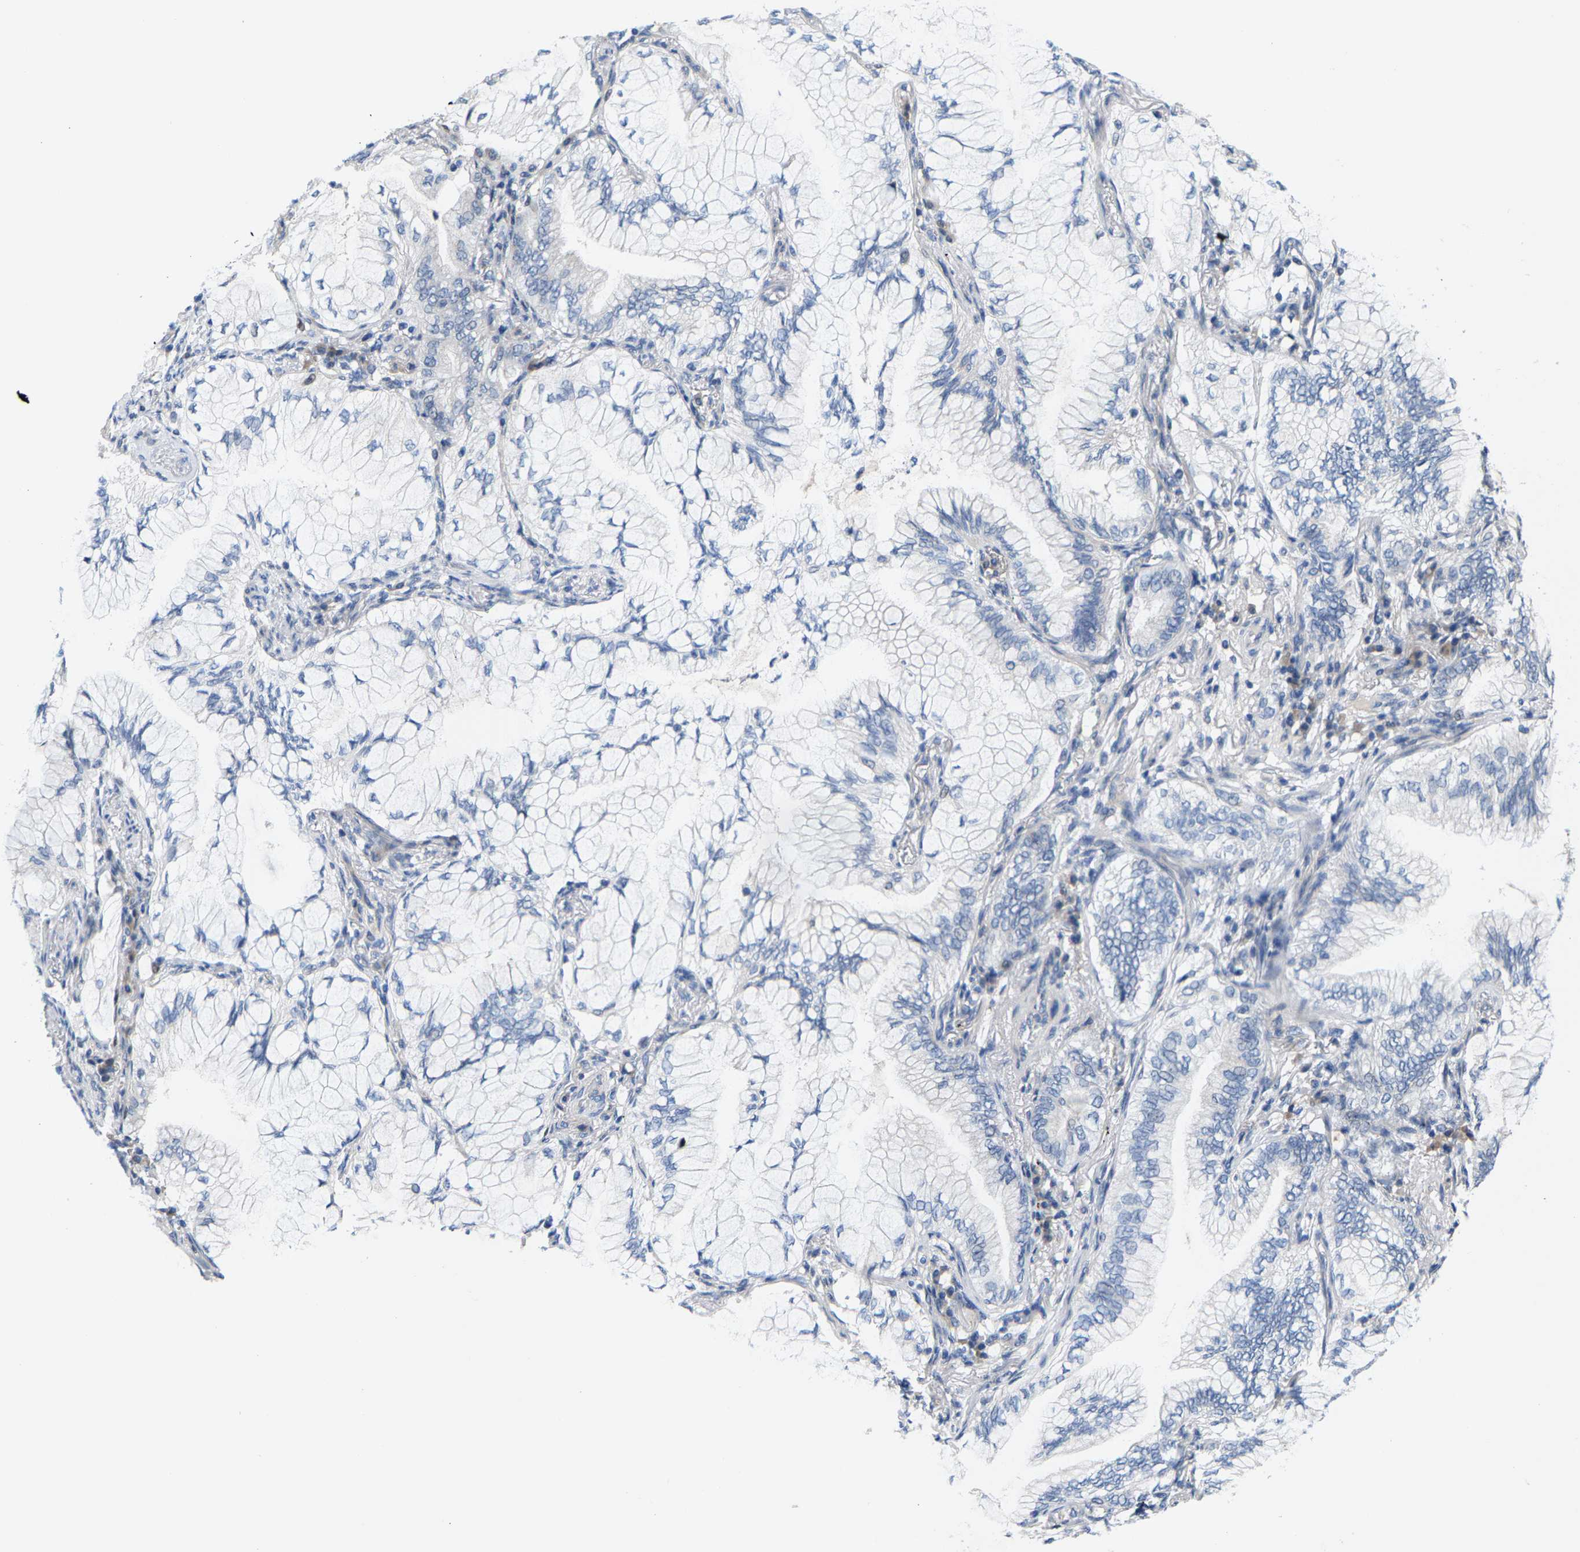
{"staining": {"intensity": "negative", "quantity": "none", "location": "none"}, "tissue": "lung cancer", "cell_type": "Tumor cells", "image_type": "cancer", "snomed": [{"axis": "morphology", "description": "Adenocarcinoma, NOS"}, {"axis": "topography", "description": "Lung"}], "caption": "Immunohistochemical staining of human adenocarcinoma (lung) exhibits no significant positivity in tumor cells. Brightfield microscopy of immunohistochemistry stained with DAB (3,3'-diaminobenzidine) (brown) and hematoxylin (blue), captured at high magnification.", "gene": "KLHL1", "patient": {"sex": "female", "age": 70}}